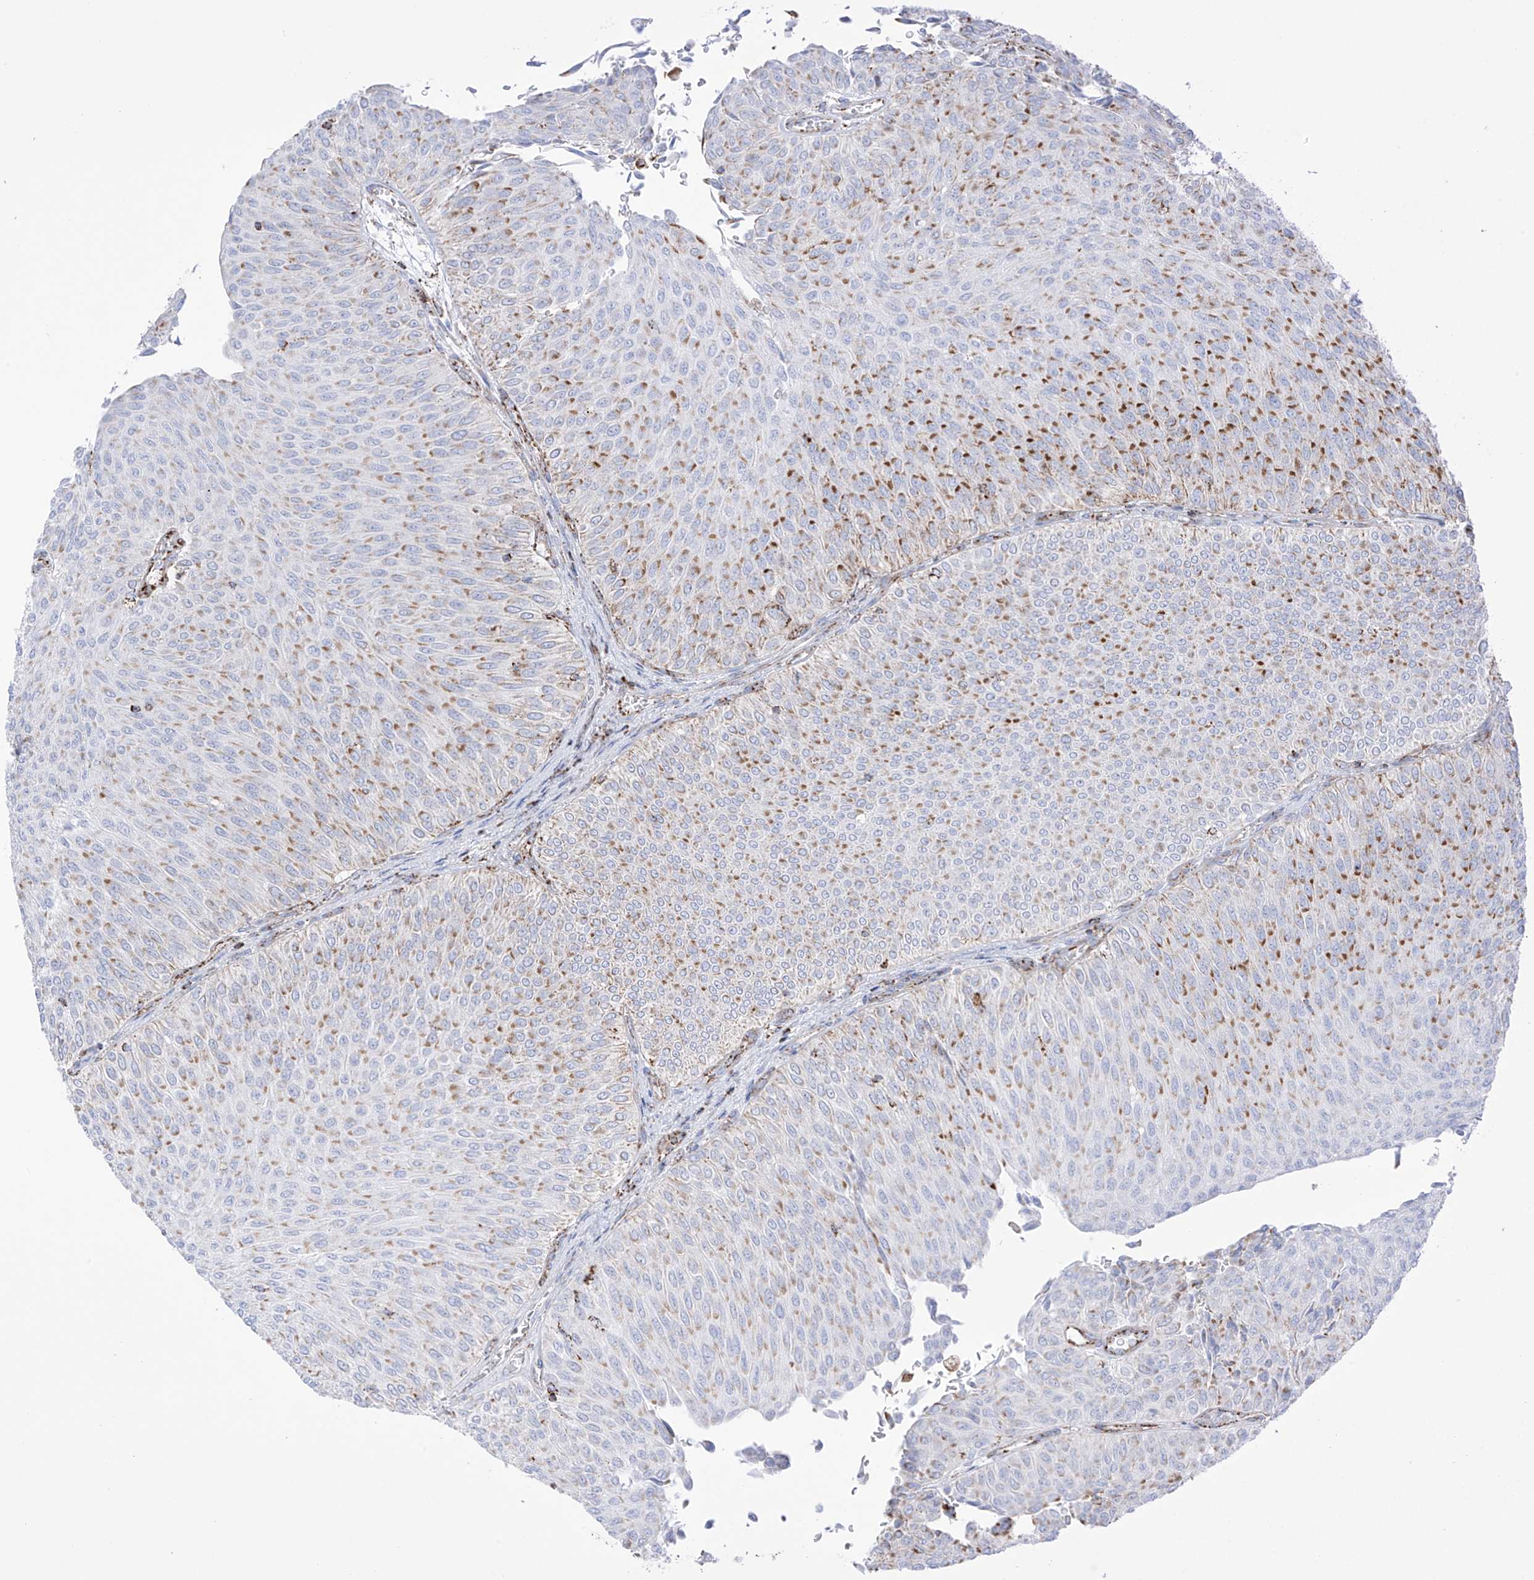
{"staining": {"intensity": "moderate", "quantity": "25%-75%", "location": "cytoplasmic/membranous"}, "tissue": "urothelial cancer", "cell_type": "Tumor cells", "image_type": "cancer", "snomed": [{"axis": "morphology", "description": "Urothelial carcinoma, Low grade"}, {"axis": "topography", "description": "Urinary bladder"}], "caption": "A photomicrograph of urothelial carcinoma (low-grade) stained for a protein exhibits moderate cytoplasmic/membranous brown staining in tumor cells.", "gene": "XKR3", "patient": {"sex": "male", "age": 78}}